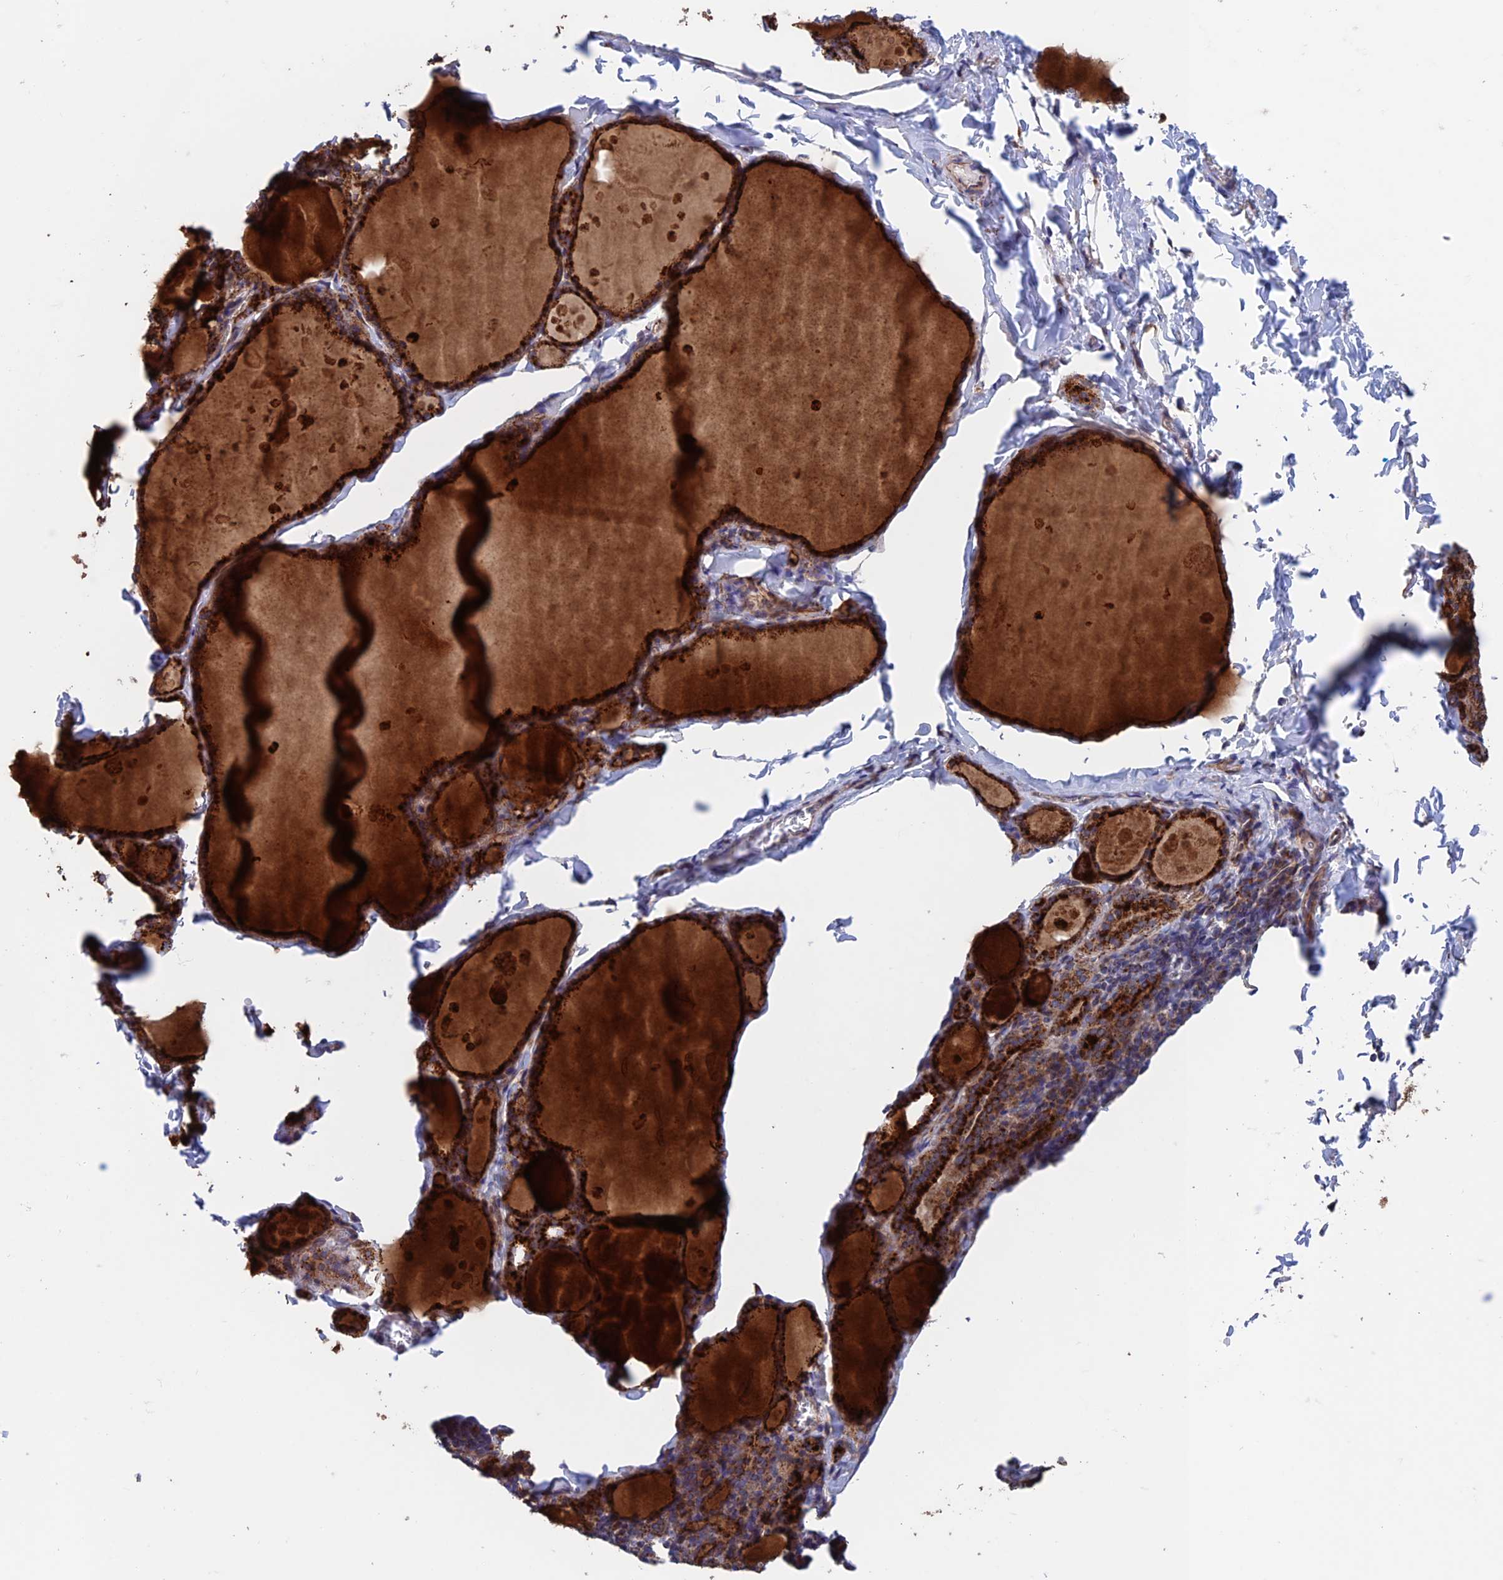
{"staining": {"intensity": "strong", "quantity": ">75%", "location": "cytoplasmic/membranous"}, "tissue": "thyroid gland", "cell_type": "Glandular cells", "image_type": "normal", "snomed": [{"axis": "morphology", "description": "Normal tissue, NOS"}, {"axis": "topography", "description": "Thyroid gland"}], "caption": "Immunohistochemistry (IHC) photomicrograph of unremarkable thyroid gland stained for a protein (brown), which exhibits high levels of strong cytoplasmic/membranous staining in approximately >75% of glandular cells.", "gene": "MRPL1", "patient": {"sex": "male", "age": 56}}